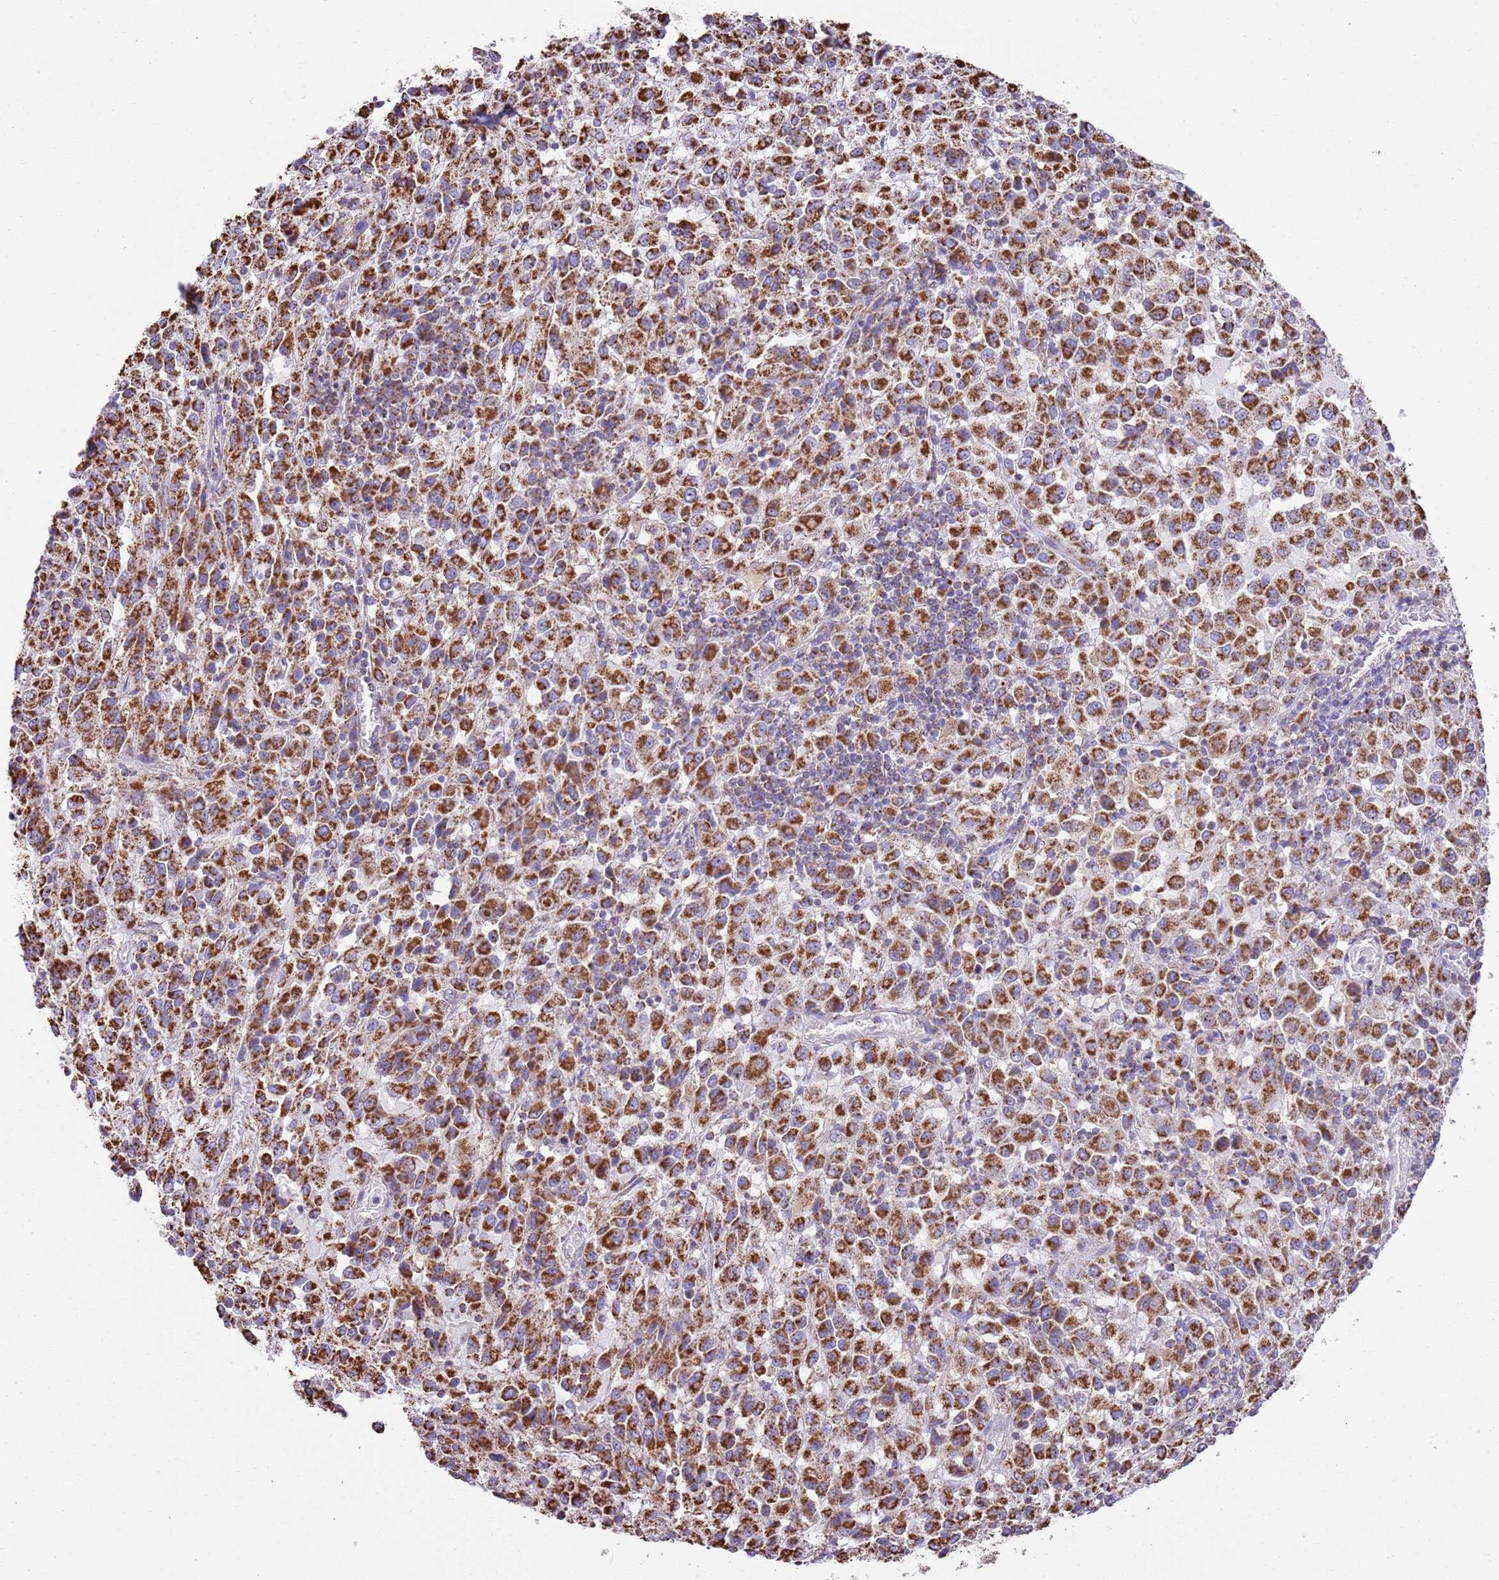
{"staining": {"intensity": "strong", "quantity": ">75%", "location": "cytoplasmic/membranous"}, "tissue": "melanoma", "cell_type": "Tumor cells", "image_type": "cancer", "snomed": [{"axis": "morphology", "description": "Malignant melanoma, Metastatic site"}, {"axis": "topography", "description": "Lung"}], "caption": "High-magnification brightfield microscopy of malignant melanoma (metastatic site) stained with DAB (brown) and counterstained with hematoxylin (blue). tumor cells exhibit strong cytoplasmic/membranous positivity is identified in approximately>75% of cells.", "gene": "TTLL1", "patient": {"sex": "male", "age": 64}}